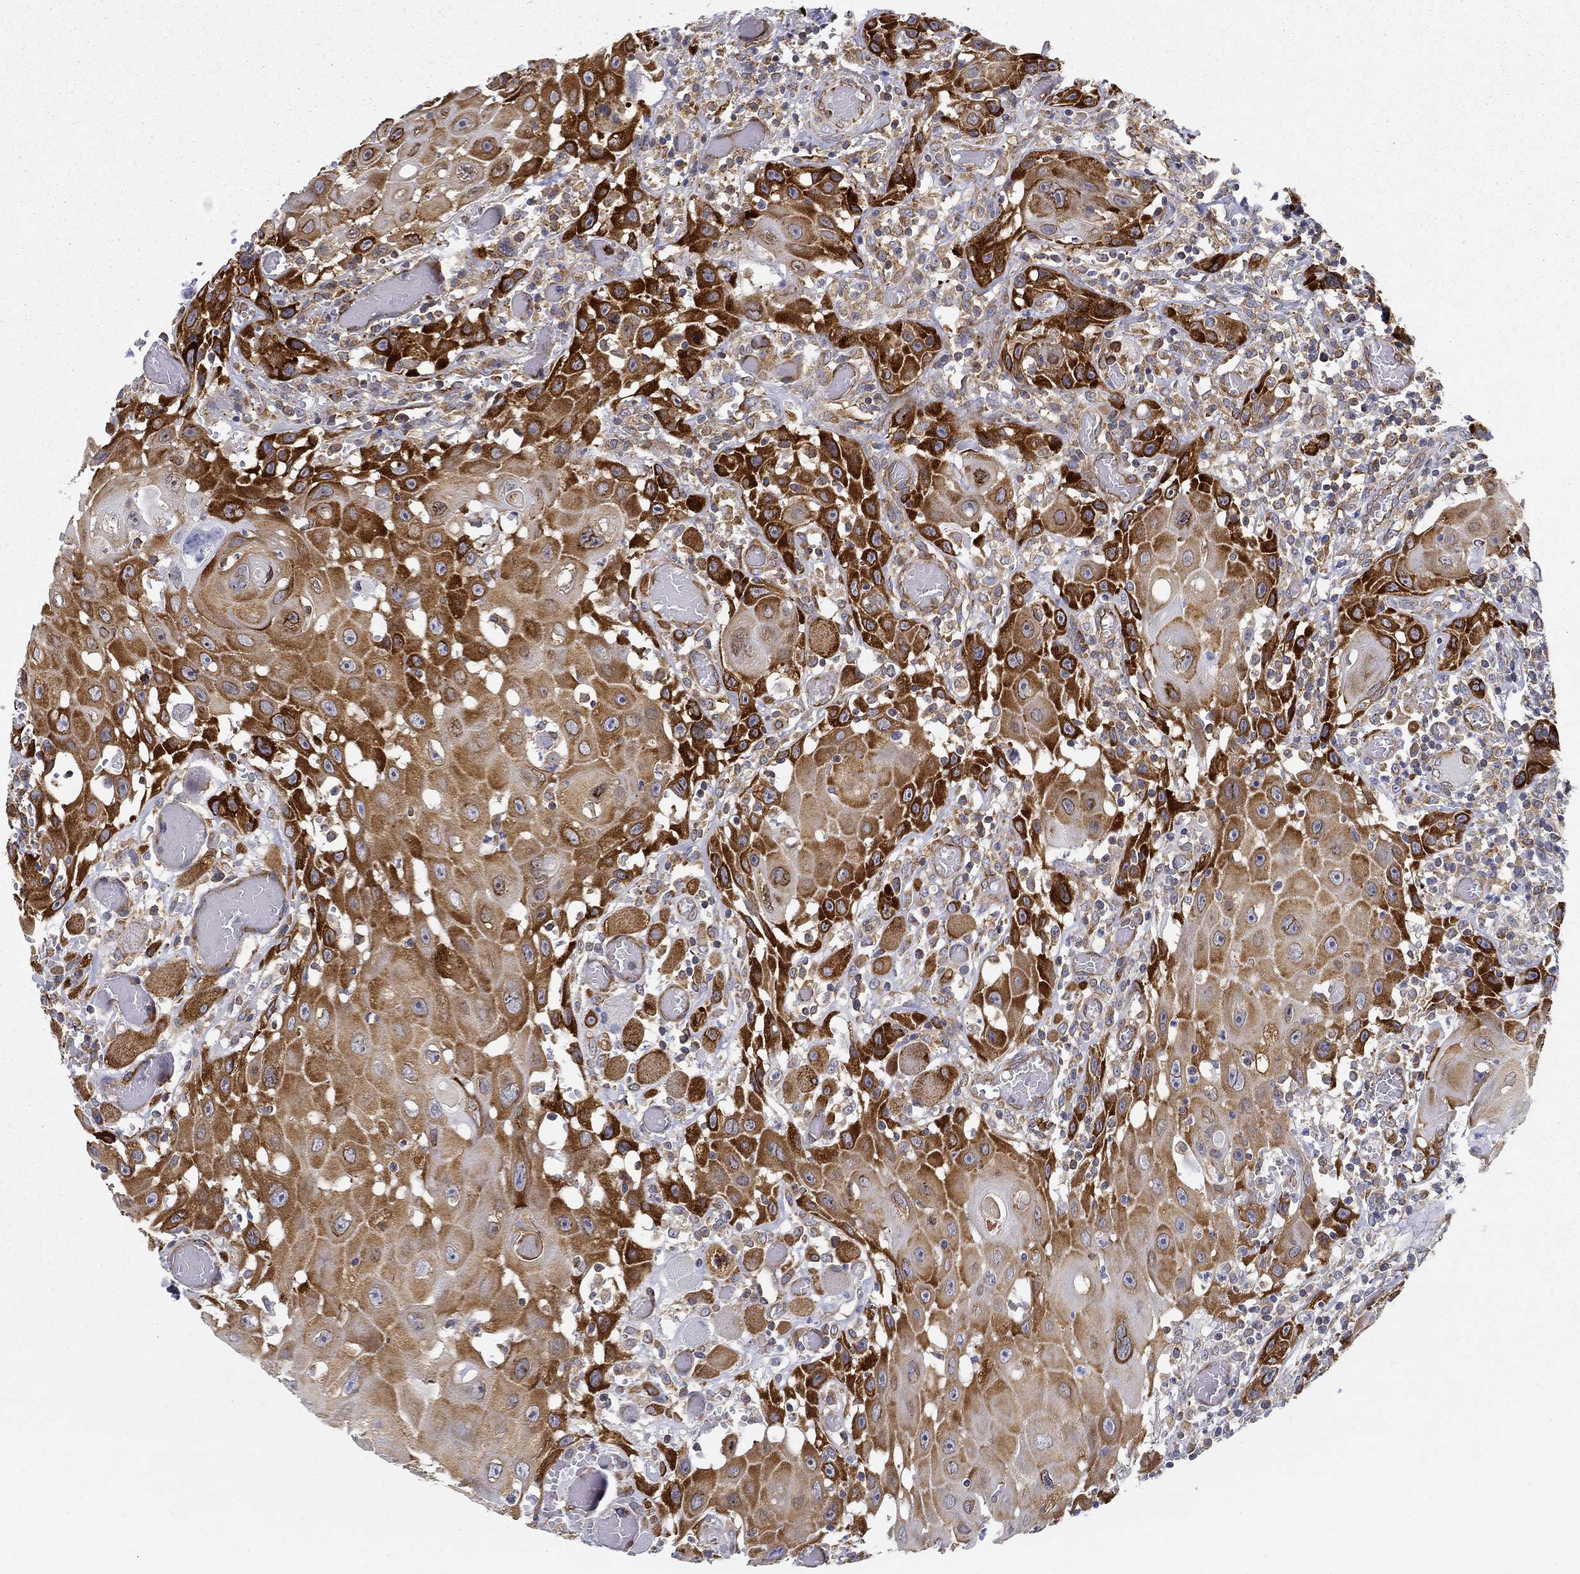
{"staining": {"intensity": "strong", "quantity": ">75%", "location": "cytoplasmic/membranous"}, "tissue": "head and neck cancer", "cell_type": "Tumor cells", "image_type": "cancer", "snomed": [{"axis": "morphology", "description": "Normal tissue, NOS"}, {"axis": "morphology", "description": "Squamous cell carcinoma, NOS"}, {"axis": "topography", "description": "Oral tissue"}, {"axis": "topography", "description": "Head-Neck"}], "caption": "A micrograph of human head and neck cancer stained for a protein reveals strong cytoplasmic/membranous brown staining in tumor cells.", "gene": "FXR1", "patient": {"sex": "male", "age": 71}}